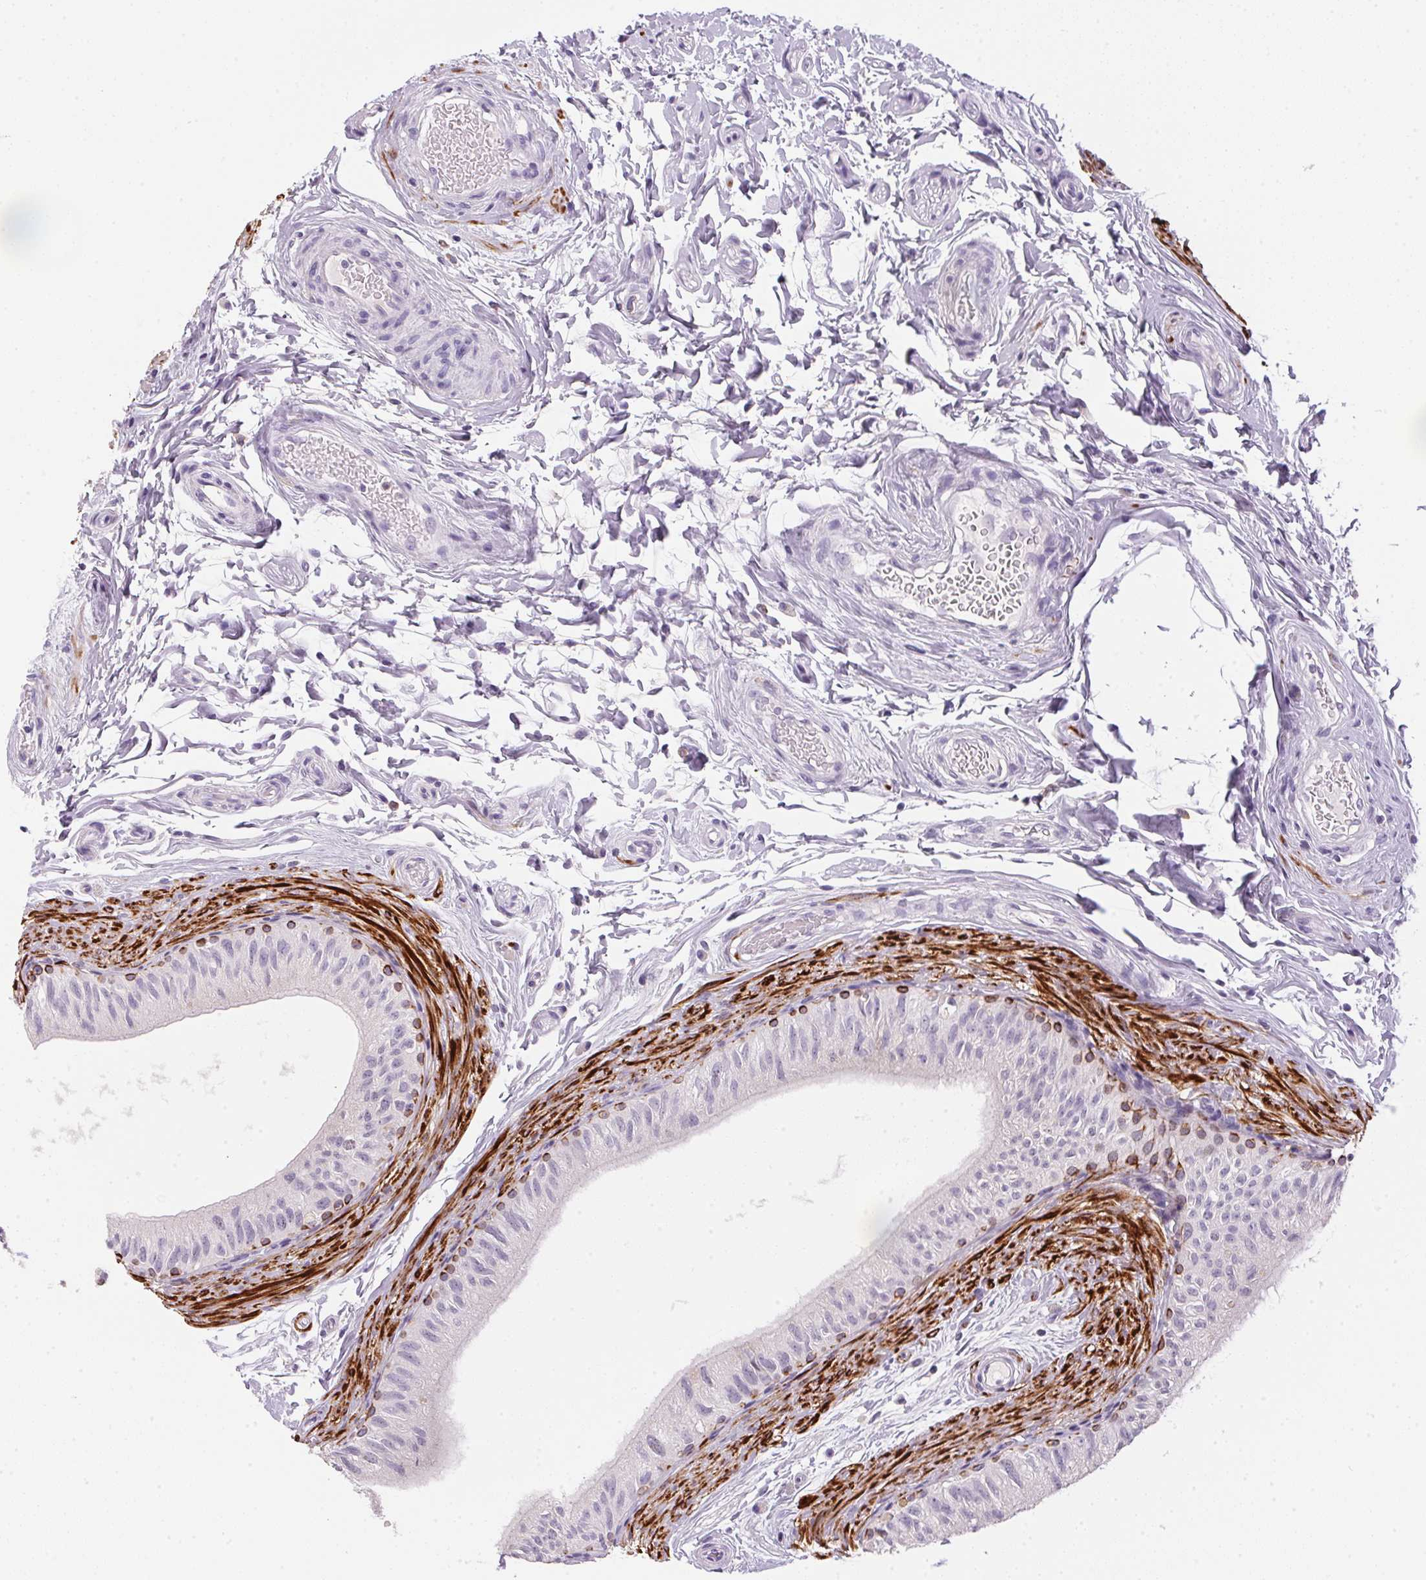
{"staining": {"intensity": "strong", "quantity": "<25%", "location": "cytoplasmic/membranous"}, "tissue": "epididymis", "cell_type": "Glandular cells", "image_type": "normal", "snomed": [{"axis": "morphology", "description": "Normal tissue, NOS"}, {"axis": "topography", "description": "Epididymis"}], "caption": "Benign epididymis displays strong cytoplasmic/membranous staining in about <25% of glandular cells.", "gene": "ECPAS", "patient": {"sex": "male", "age": 36}}